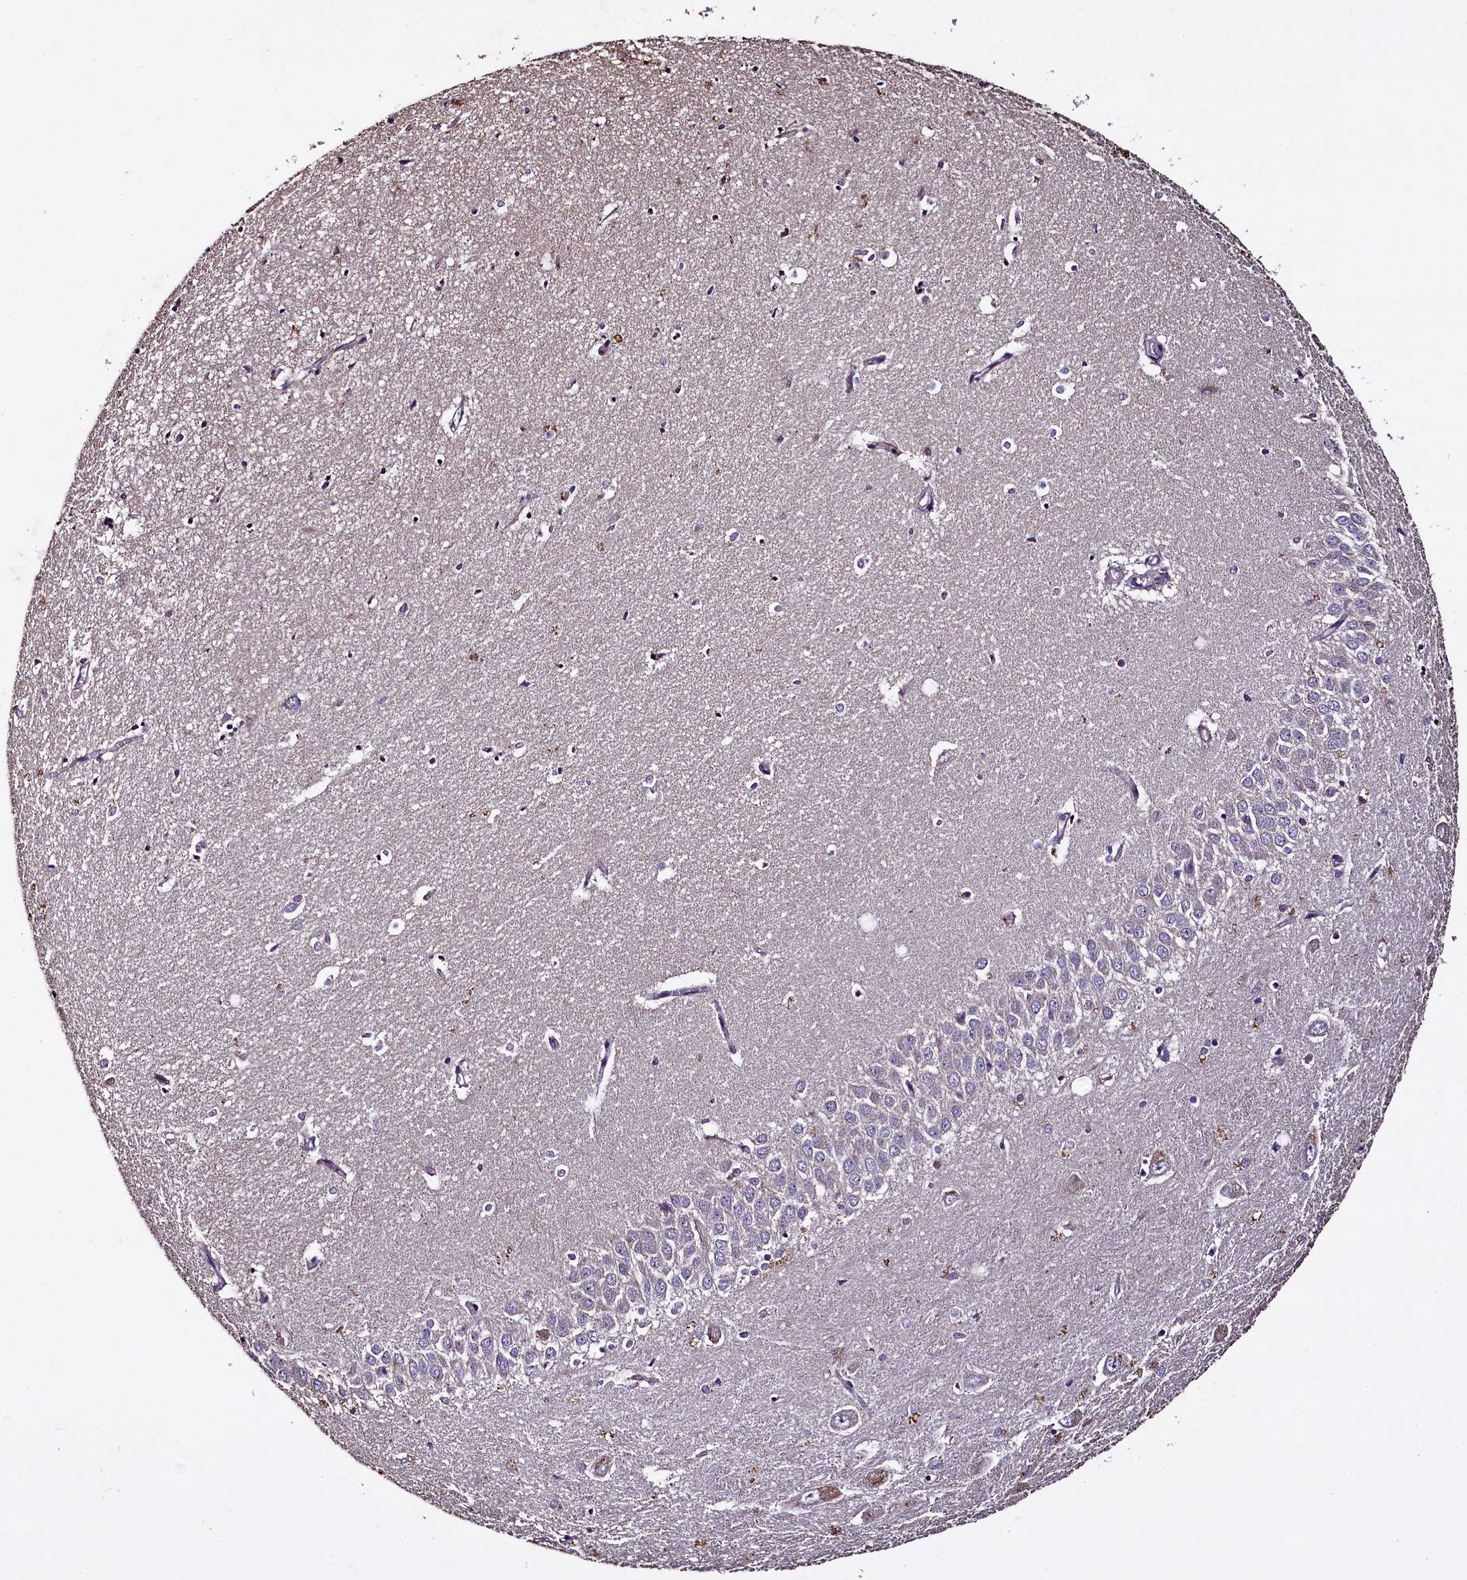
{"staining": {"intensity": "negative", "quantity": "none", "location": "none"}, "tissue": "hippocampus", "cell_type": "Glial cells", "image_type": "normal", "snomed": [{"axis": "morphology", "description": "Normal tissue, NOS"}, {"axis": "topography", "description": "Hippocampus"}], "caption": "Immunohistochemistry micrograph of benign hippocampus: human hippocampus stained with DAB (3,3'-diaminobenzidine) demonstrates no significant protein staining in glial cells. (Stains: DAB (3,3'-diaminobenzidine) immunohistochemistry with hematoxylin counter stain, Microscopy: brightfield microscopy at high magnification).", "gene": "COQ9", "patient": {"sex": "female", "age": 64}}